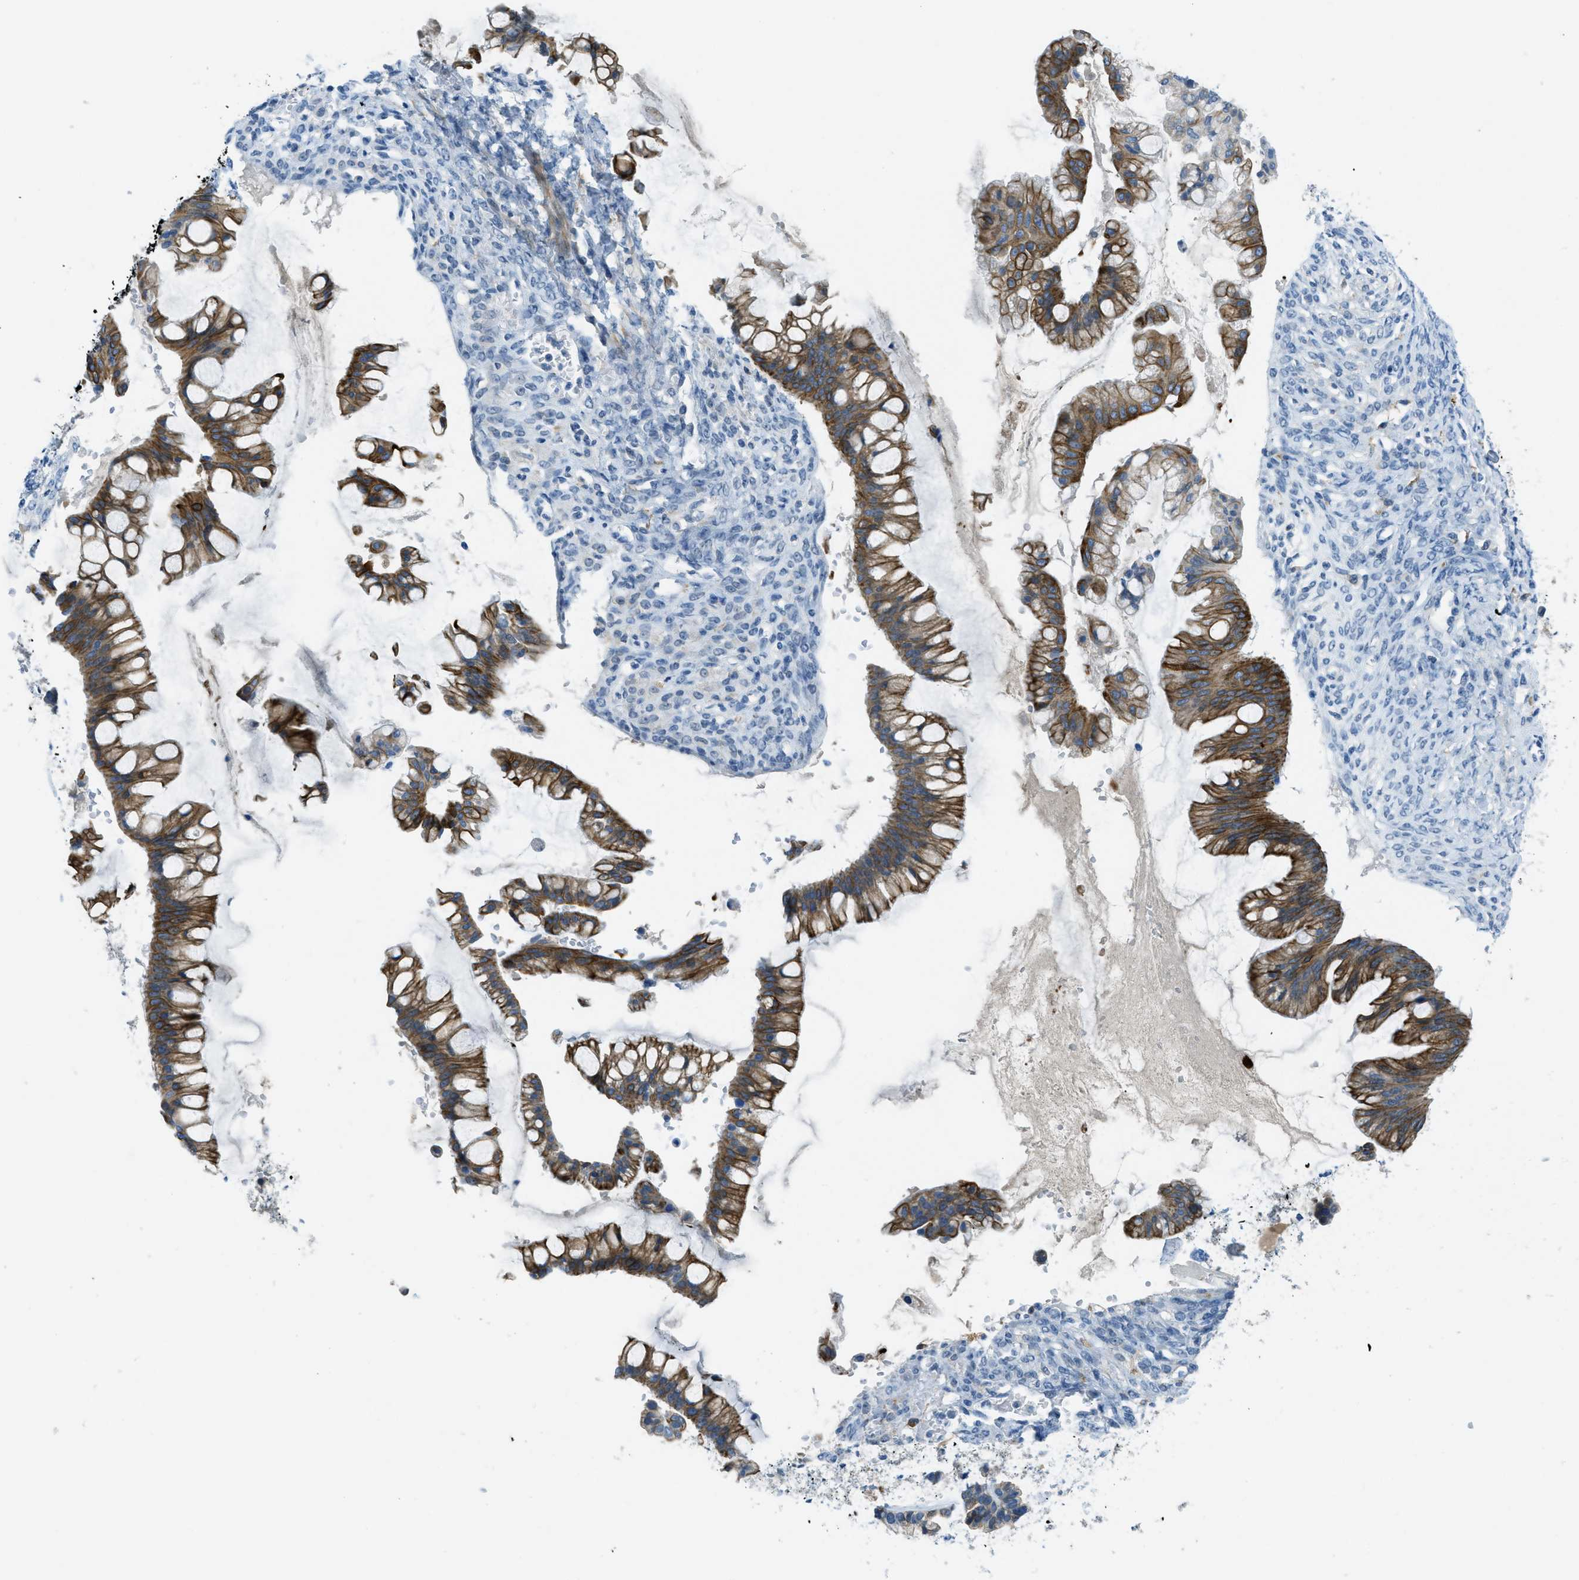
{"staining": {"intensity": "strong", "quantity": ">75%", "location": "cytoplasmic/membranous"}, "tissue": "ovarian cancer", "cell_type": "Tumor cells", "image_type": "cancer", "snomed": [{"axis": "morphology", "description": "Cystadenocarcinoma, mucinous, NOS"}, {"axis": "topography", "description": "Ovary"}], "caption": "Protein expression analysis of ovarian mucinous cystadenocarcinoma displays strong cytoplasmic/membranous positivity in approximately >75% of tumor cells.", "gene": "KLHL8", "patient": {"sex": "female", "age": 73}}